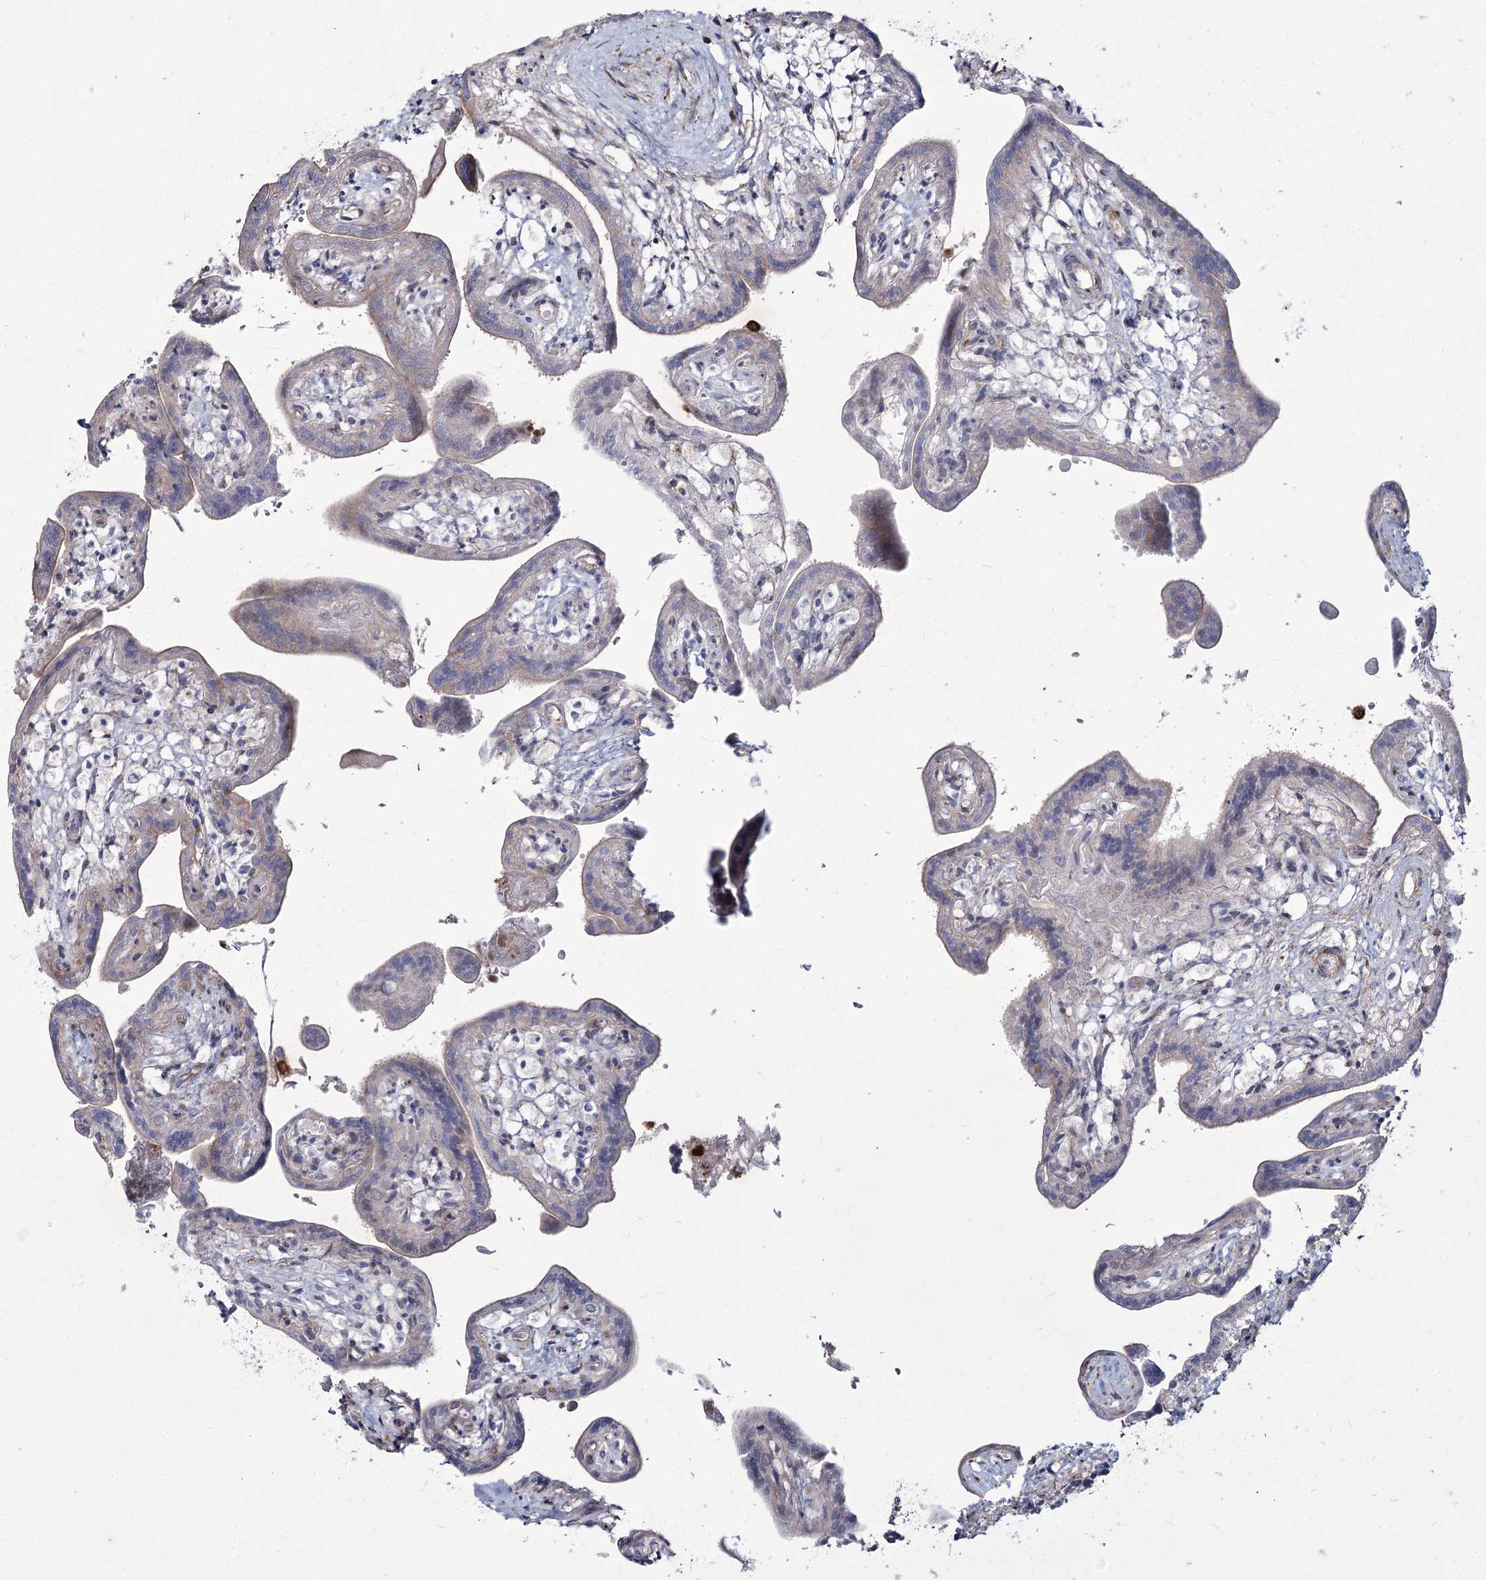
{"staining": {"intensity": "weak", "quantity": "<25%", "location": "cytoplasmic/membranous"}, "tissue": "placenta", "cell_type": "Trophoblastic cells", "image_type": "normal", "snomed": [{"axis": "morphology", "description": "Normal tissue, NOS"}, {"axis": "topography", "description": "Placenta"}], "caption": "A photomicrograph of human placenta is negative for staining in trophoblastic cells. (DAB (3,3'-diaminobenzidine) immunohistochemistry with hematoxylin counter stain).", "gene": "ME3", "patient": {"sex": "female", "age": 37}}